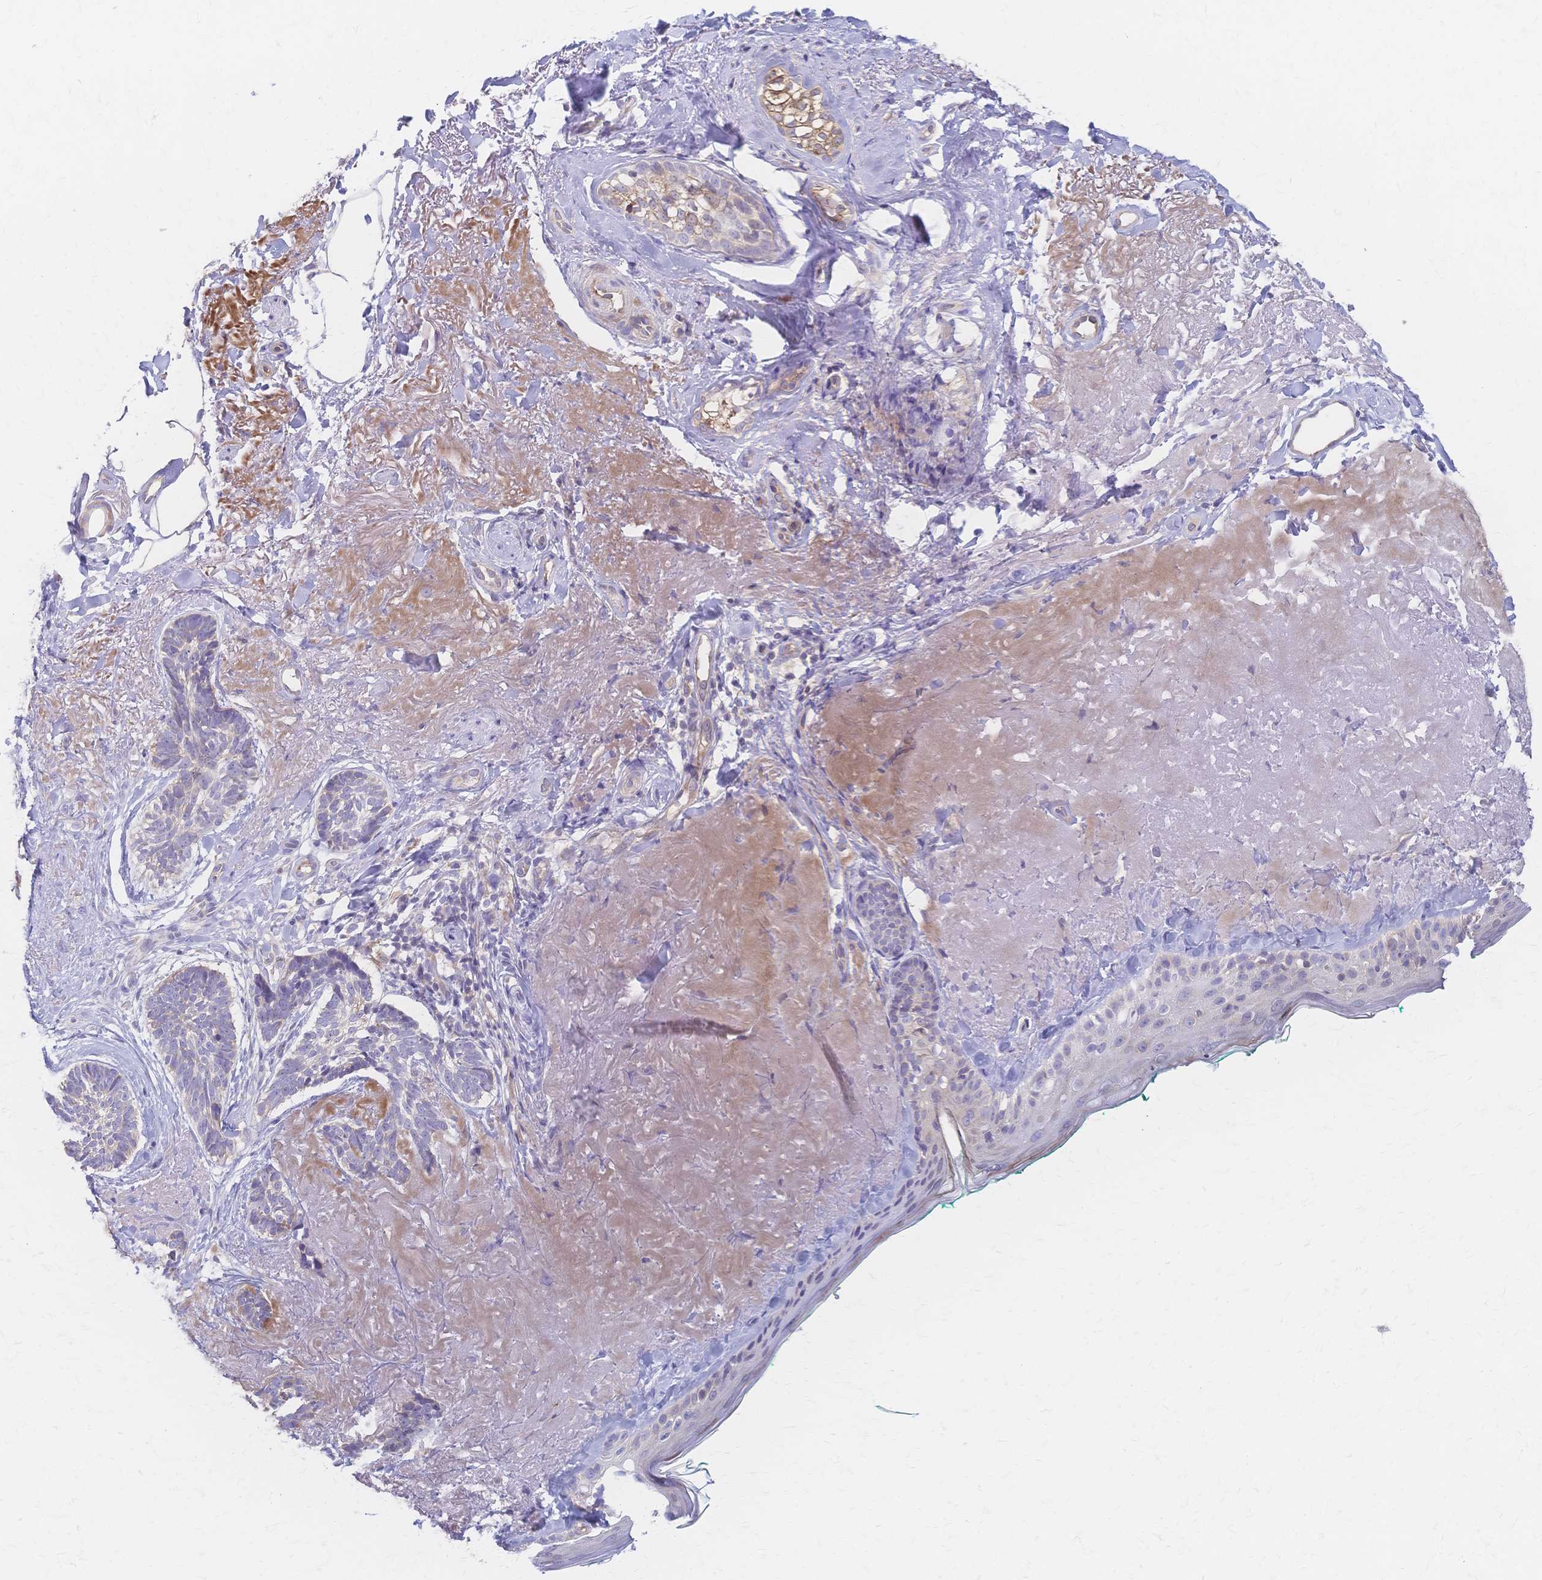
{"staining": {"intensity": "weak", "quantity": "<25%", "location": "cytoplasmic/membranous"}, "tissue": "skin cancer", "cell_type": "Tumor cells", "image_type": "cancer", "snomed": [{"axis": "morphology", "description": "Basal cell carcinoma"}, {"axis": "topography", "description": "Skin"}, {"axis": "topography", "description": "Skin of face"}, {"axis": "topography", "description": "Skin of nose"}], "caption": "The IHC micrograph has no significant staining in tumor cells of skin cancer (basal cell carcinoma) tissue. (DAB (3,3'-diaminobenzidine) IHC, high magnification).", "gene": "CYB5A", "patient": {"sex": "female", "age": 86}}